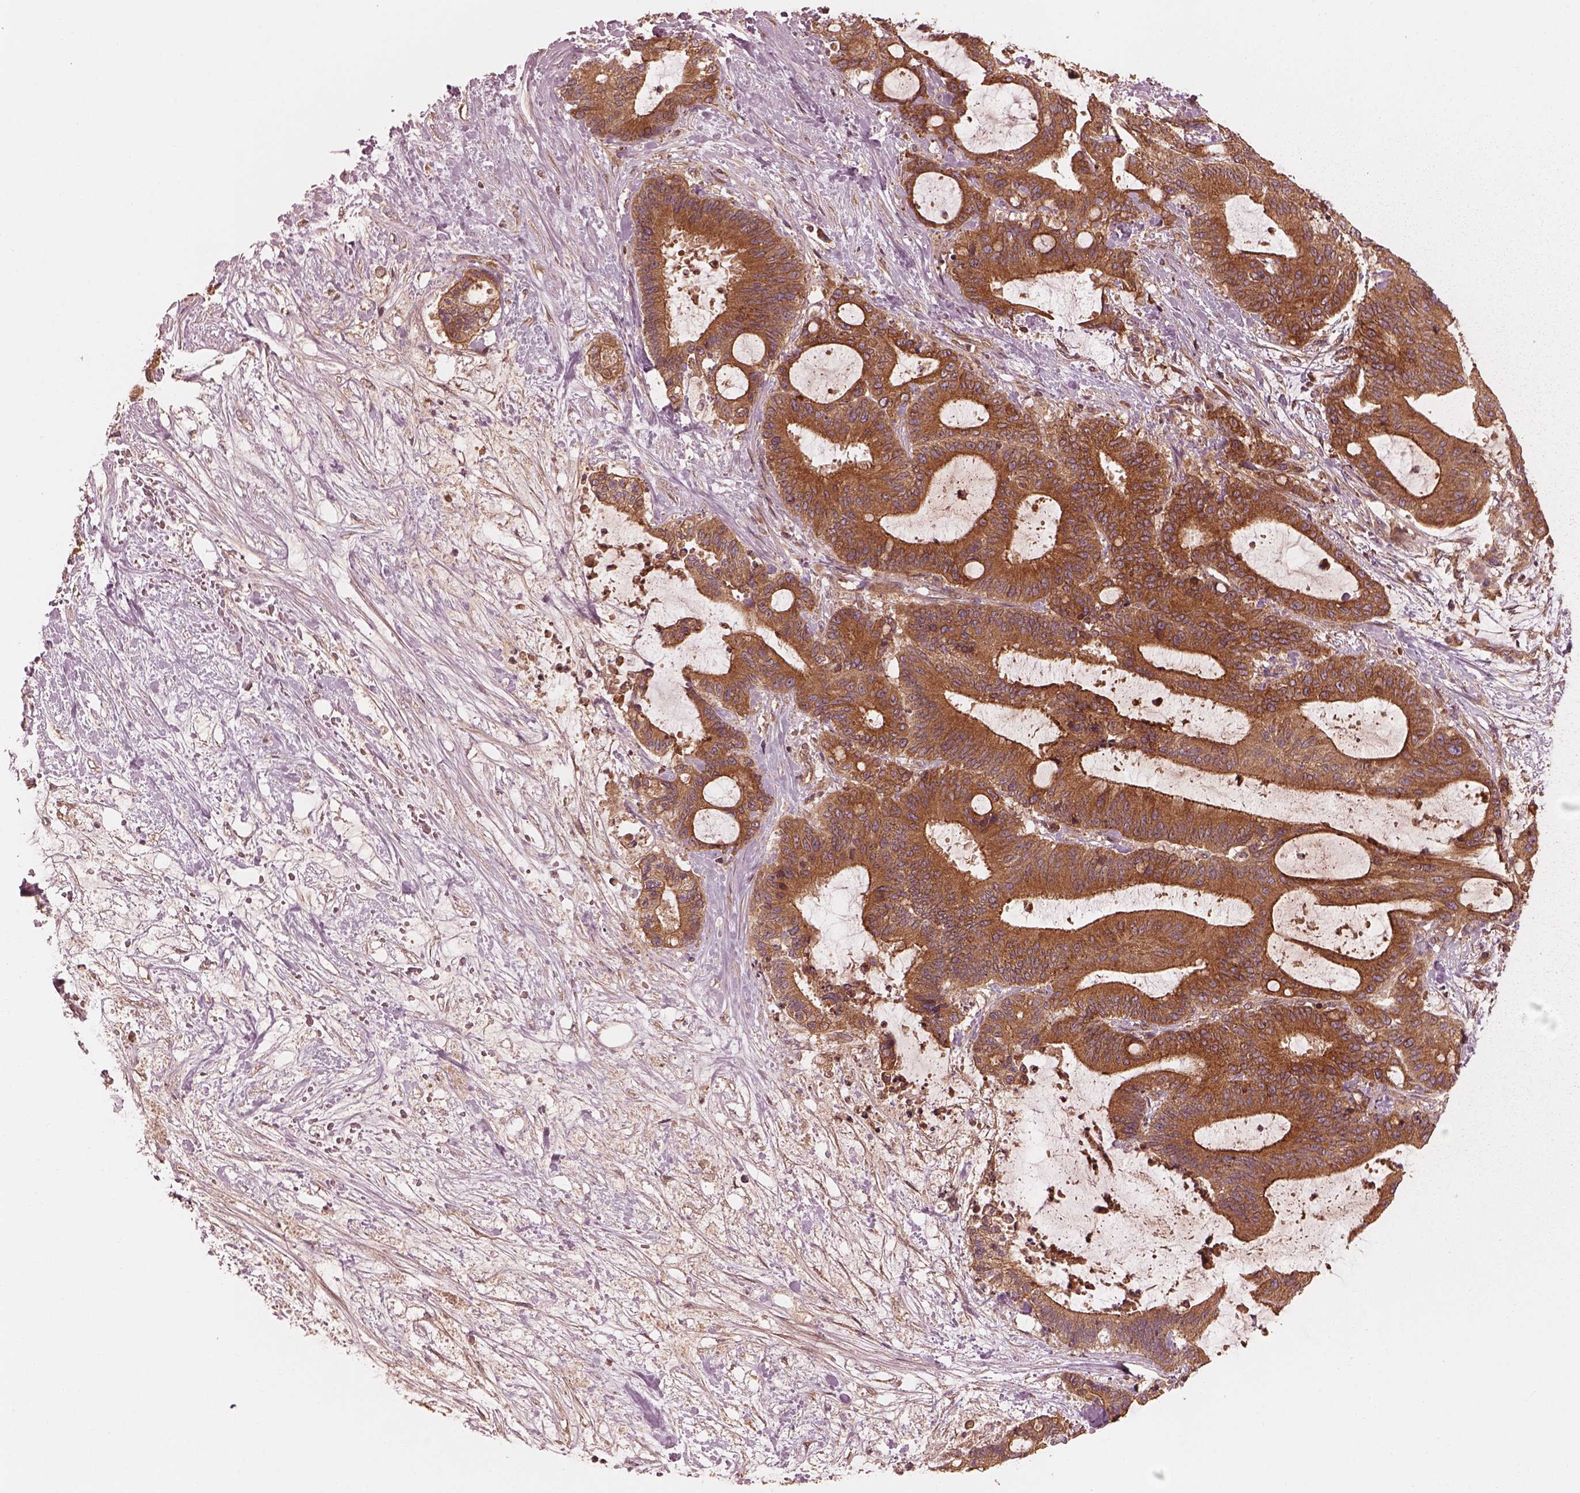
{"staining": {"intensity": "strong", "quantity": ">75%", "location": "cytoplasmic/membranous"}, "tissue": "liver cancer", "cell_type": "Tumor cells", "image_type": "cancer", "snomed": [{"axis": "morphology", "description": "Cholangiocarcinoma"}, {"axis": "topography", "description": "Liver"}], "caption": "This is an image of IHC staining of cholangiocarcinoma (liver), which shows strong staining in the cytoplasmic/membranous of tumor cells.", "gene": "PIK3R2", "patient": {"sex": "female", "age": 73}}